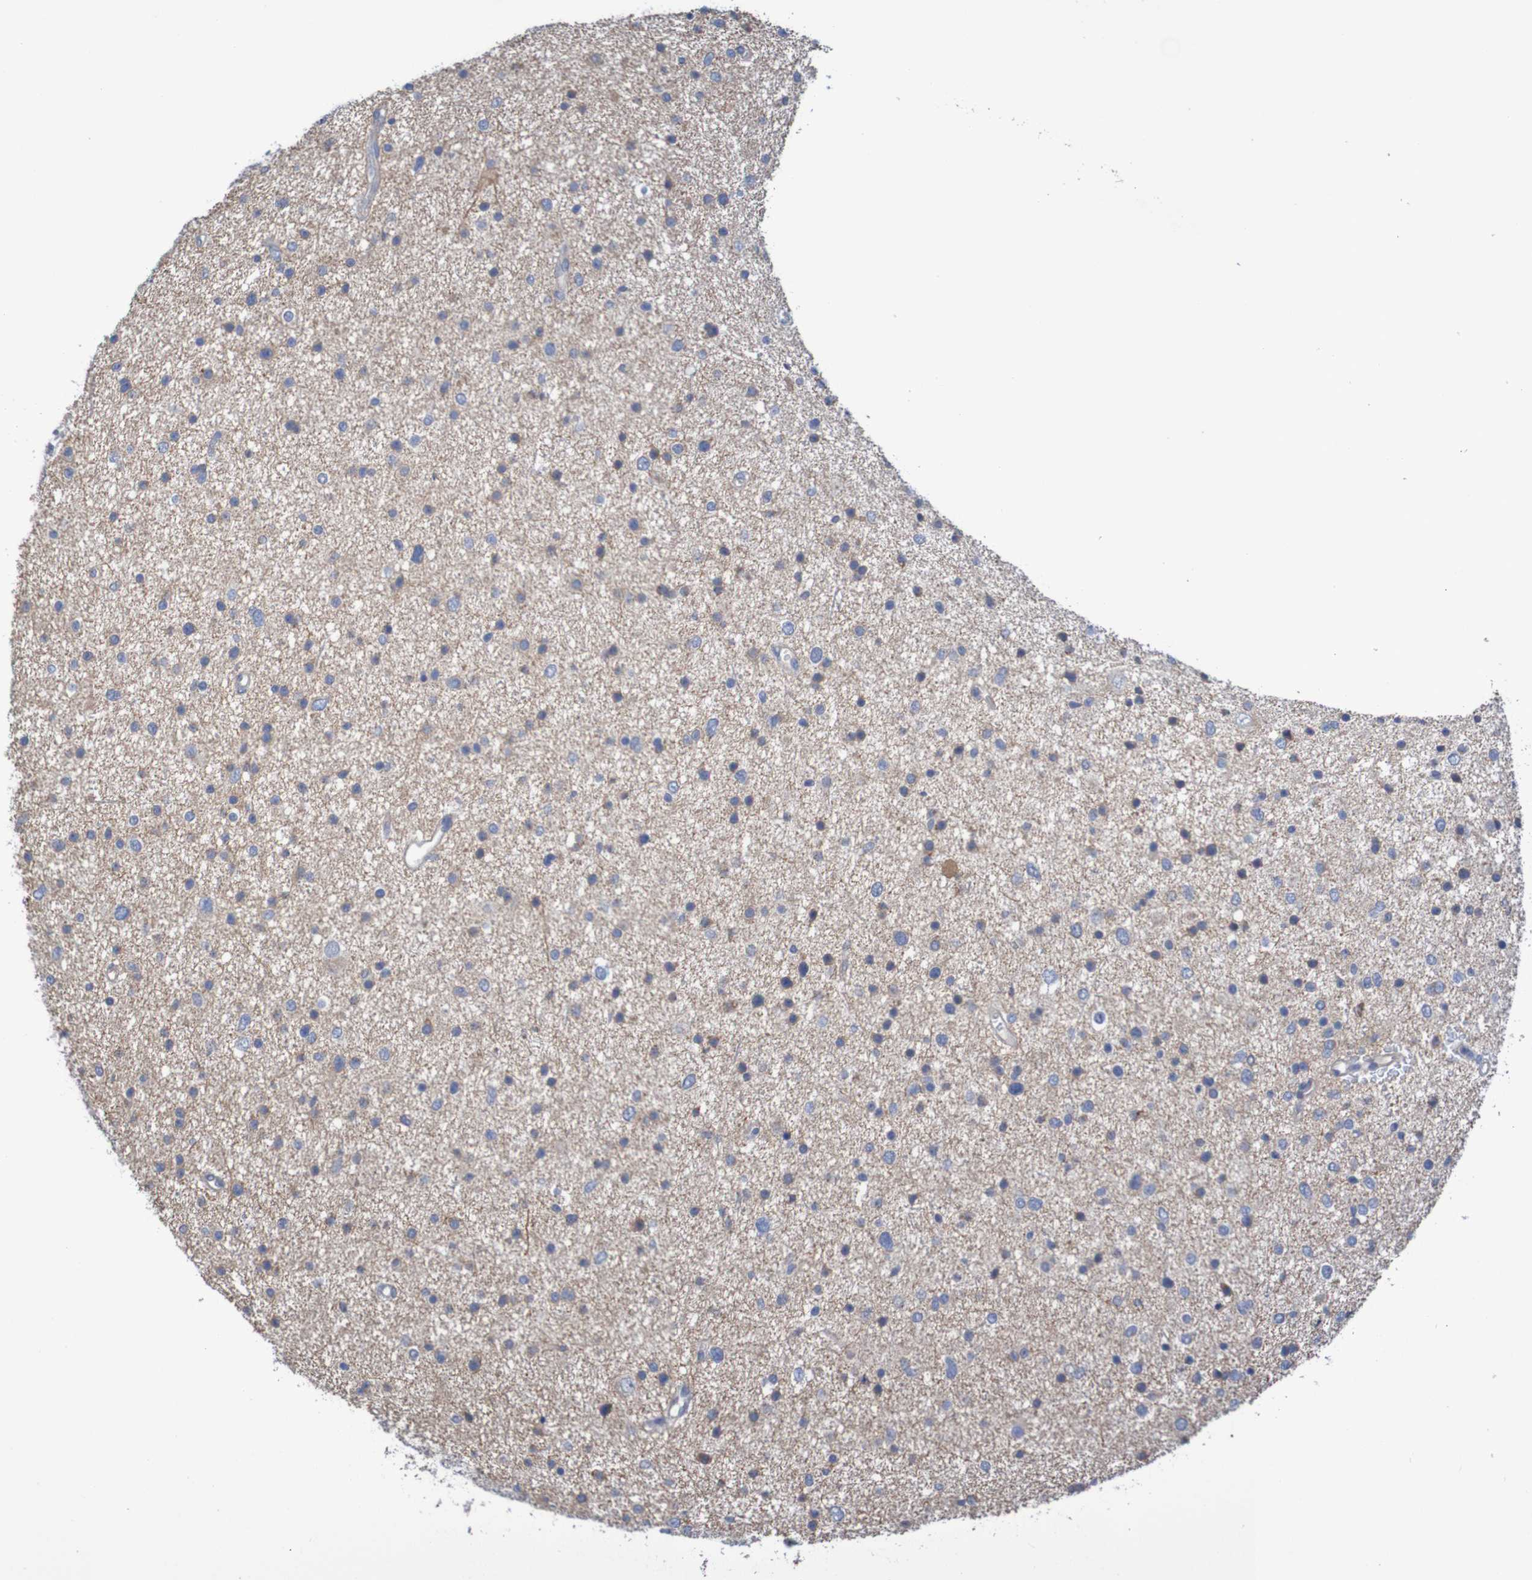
{"staining": {"intensity": "weak", "quantity": "<25%", "location": "cytoplasmic/membranous"}, "tissue": "glioma", "cell_type": "Tumor cells", "image_type": "cancer", "snomed": [{"axis": "morphology", "description": "Glioma, malignant, Low grade"}, {"axis": "topography", "description": "Brain"}], "caption": "IHC histopathology image of malignant glioma (low-grade) stained for a protein (brown), which exhibits no expression in tumor cells.", "gene": "PHYH", "patient": {"sex": "female", "age": 37}}